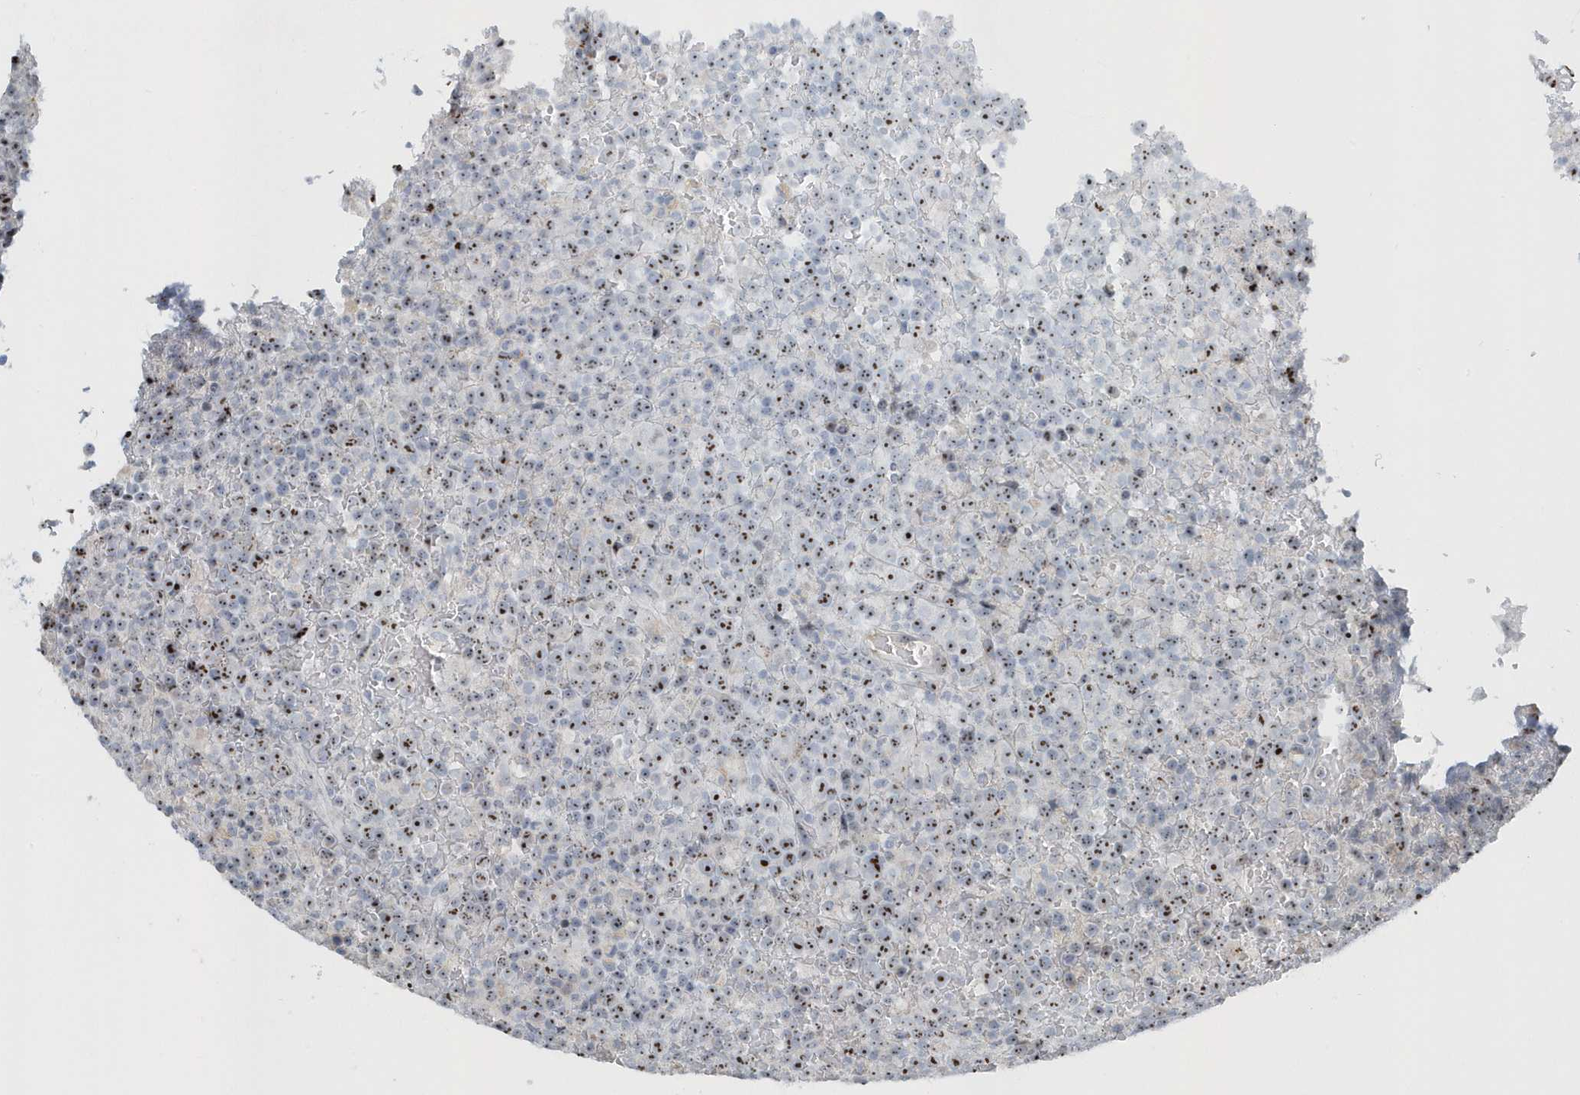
{"staining": {"intensity": "moderate", "quantity": "25%-75%", "location": "nuclear"}, "tissue": "lymphoma", "cell_type": "Tumor cells", "image_type": "cancer", "snomed": [{"axis": "morphology", "description": "Malignant lymphoma, non-Hodgkin's type, High grade"}, {"axis": "topography", "description": "Lymph node"}], "caption": "Tumor cells demonstrate medium levels of moderate nuclear staining in about 25%-75% of cells in lymphoma.", "gene": "RPF2", "patient": {"sex": "male", "age": 13}}